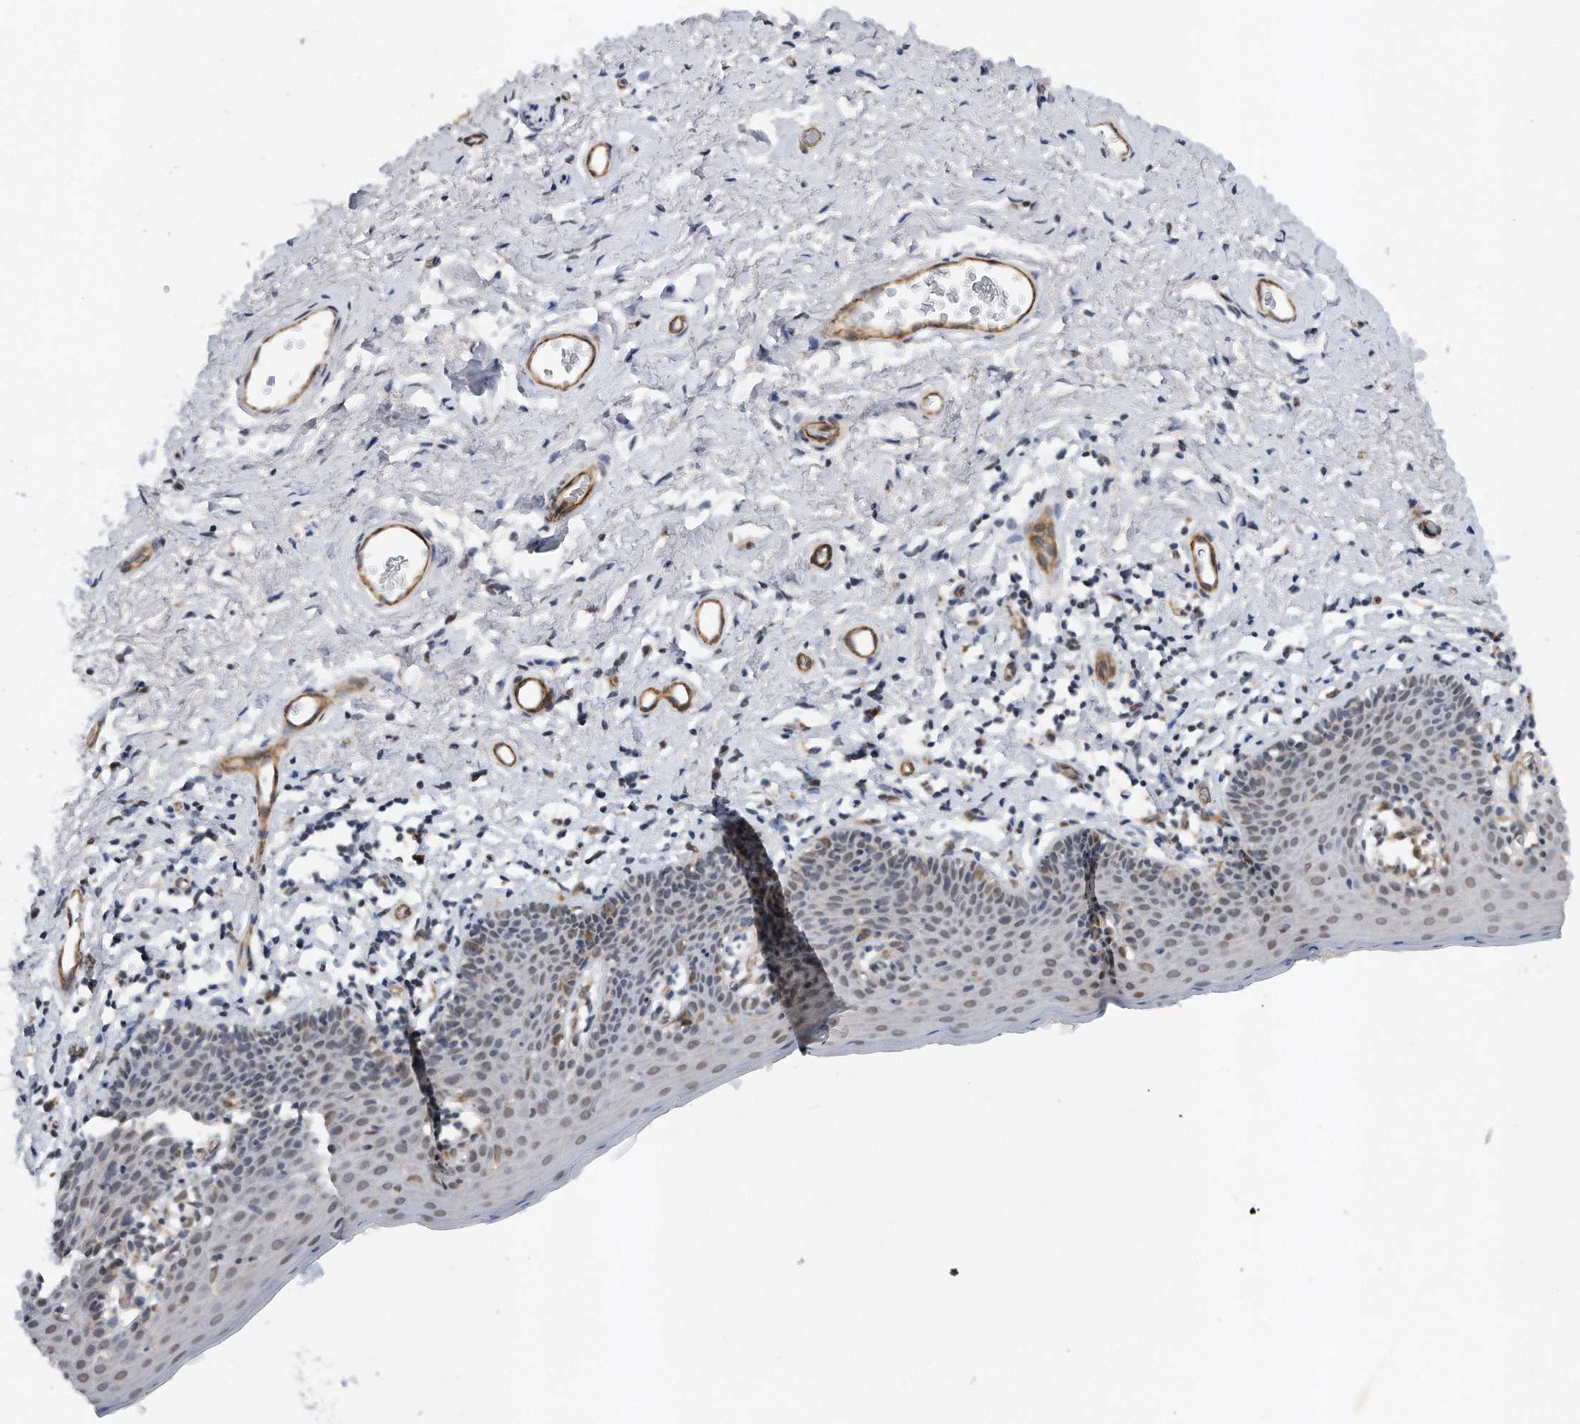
{"staining": {"intensity": "weak", "quantity": "<25%", "location": "cytoplasmic/membranous,nuclear"}, "tissue": "skin", "cell_type": "Epidermal cells", "image_type": "normal", "snomed": [{"axis": "morphology", "description": "Normal tissue, NOS"}, {"axis": "topography", "description": "Vulva"}], "caption": "A high-resolution histopathology image shows immunohistochemistry (IHC) staining of normal skin, which demonstrates no significant positivity in epidermal cells.", "gene": "TP53INP1", "patient": {"sex": "female", "age": 66}}